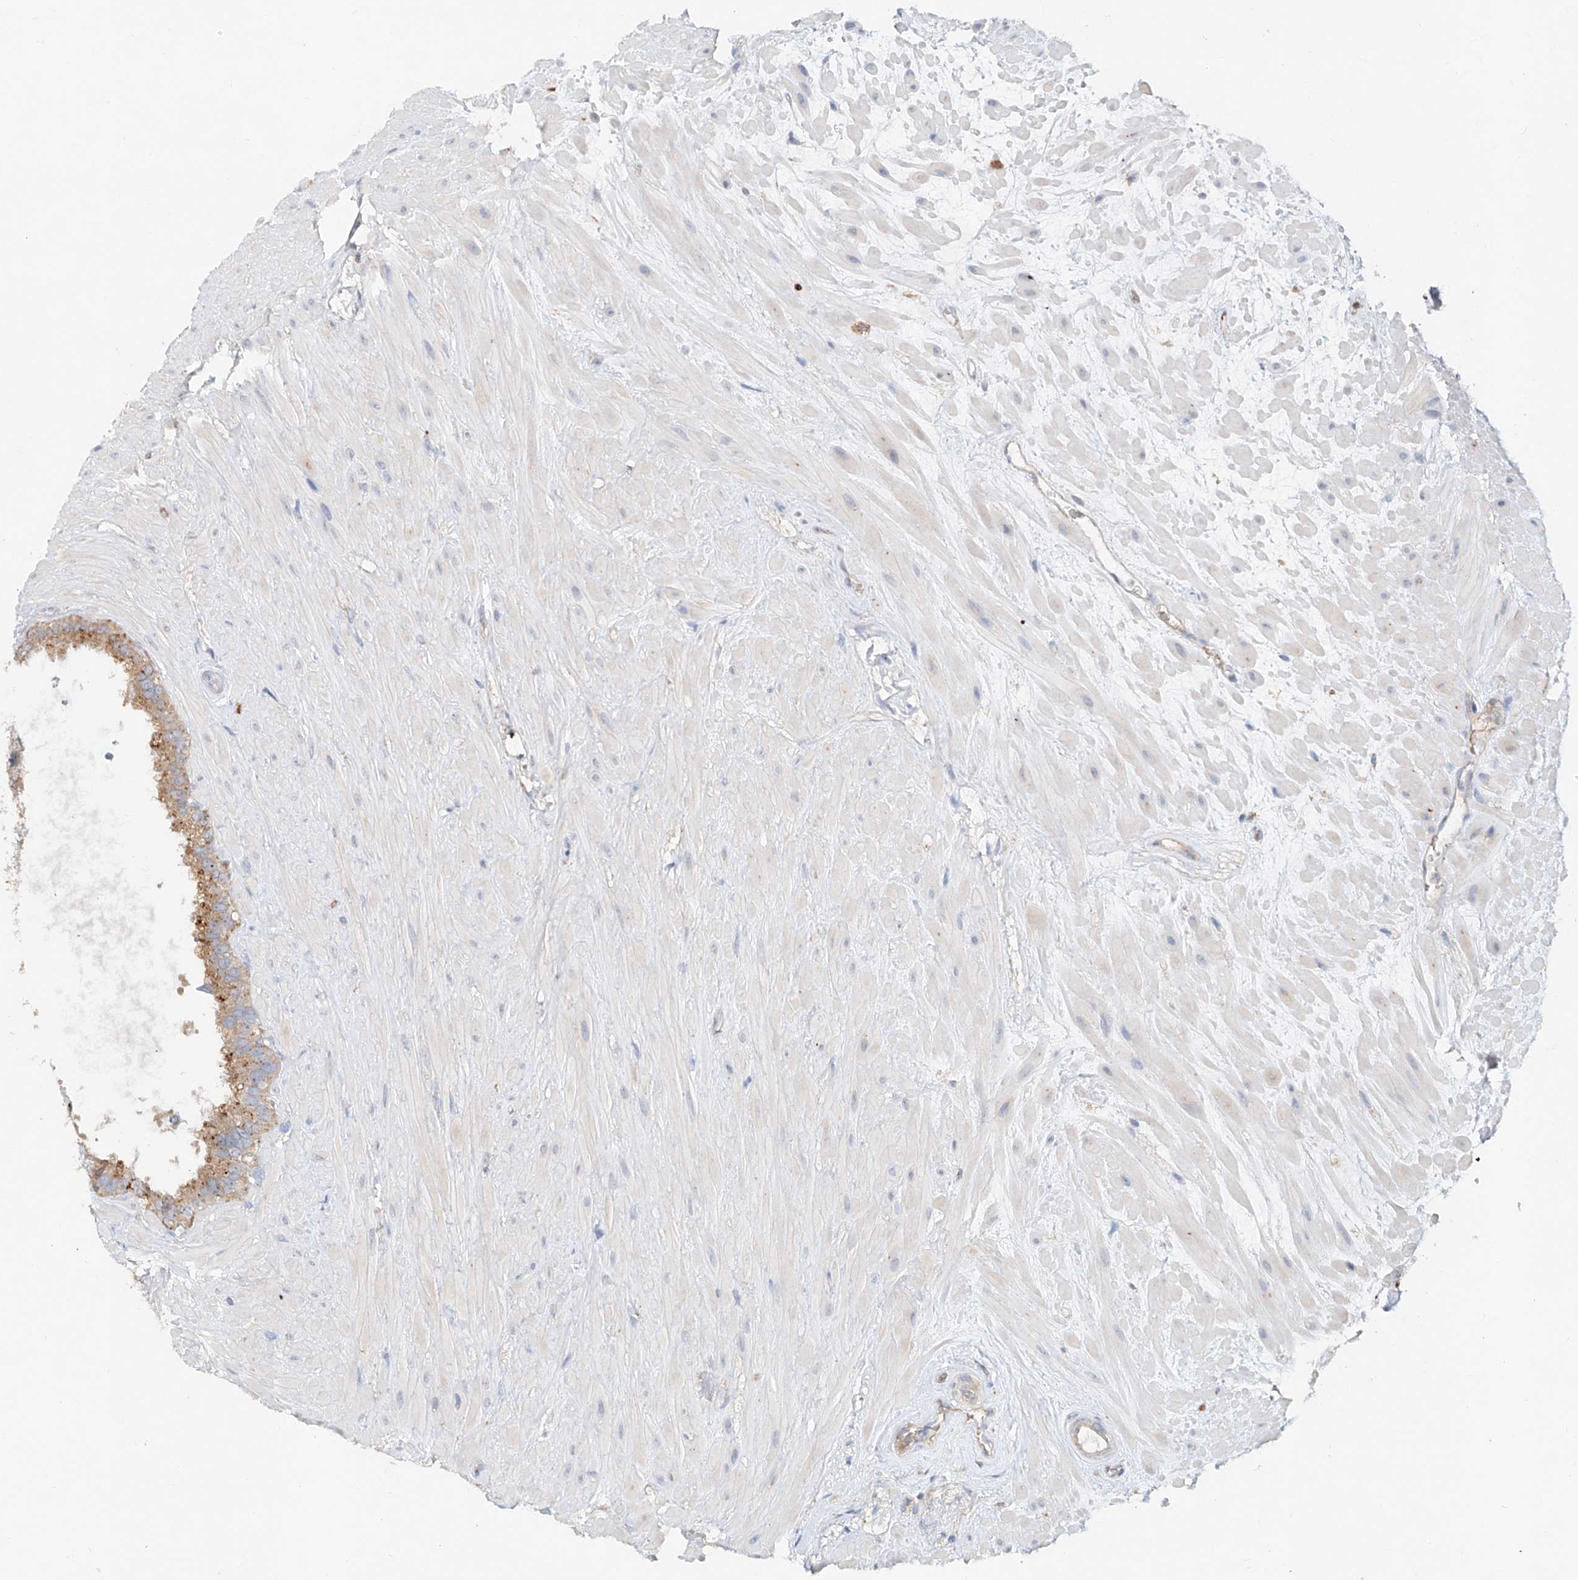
{"staining": {"intensity": "weak", "quantity": ">75%", "location": "cytoplasmic/membranous"}, "tissue": "seminal vesicle", "cell_type": "Glandular cells", "image_type": "normal", "snomed": [{"axis": "morphology", "description": "Normal tissue, NOS"}, {"axis": "topography", "description": "Seminal veicle"}], "caption": "A photomicrograph of seminal vesicle stained for a protein reveals weak cytoplasmic/membranous brown staining in glandular cells. The staining was performed using DAB (3,3'-diaminobenzidine), with brown indicating positive protein expression. Nuclei are stained blue with hematoxylin.", "gene": "TRIM47", "patient": {"sex": "male", "age": 80}}